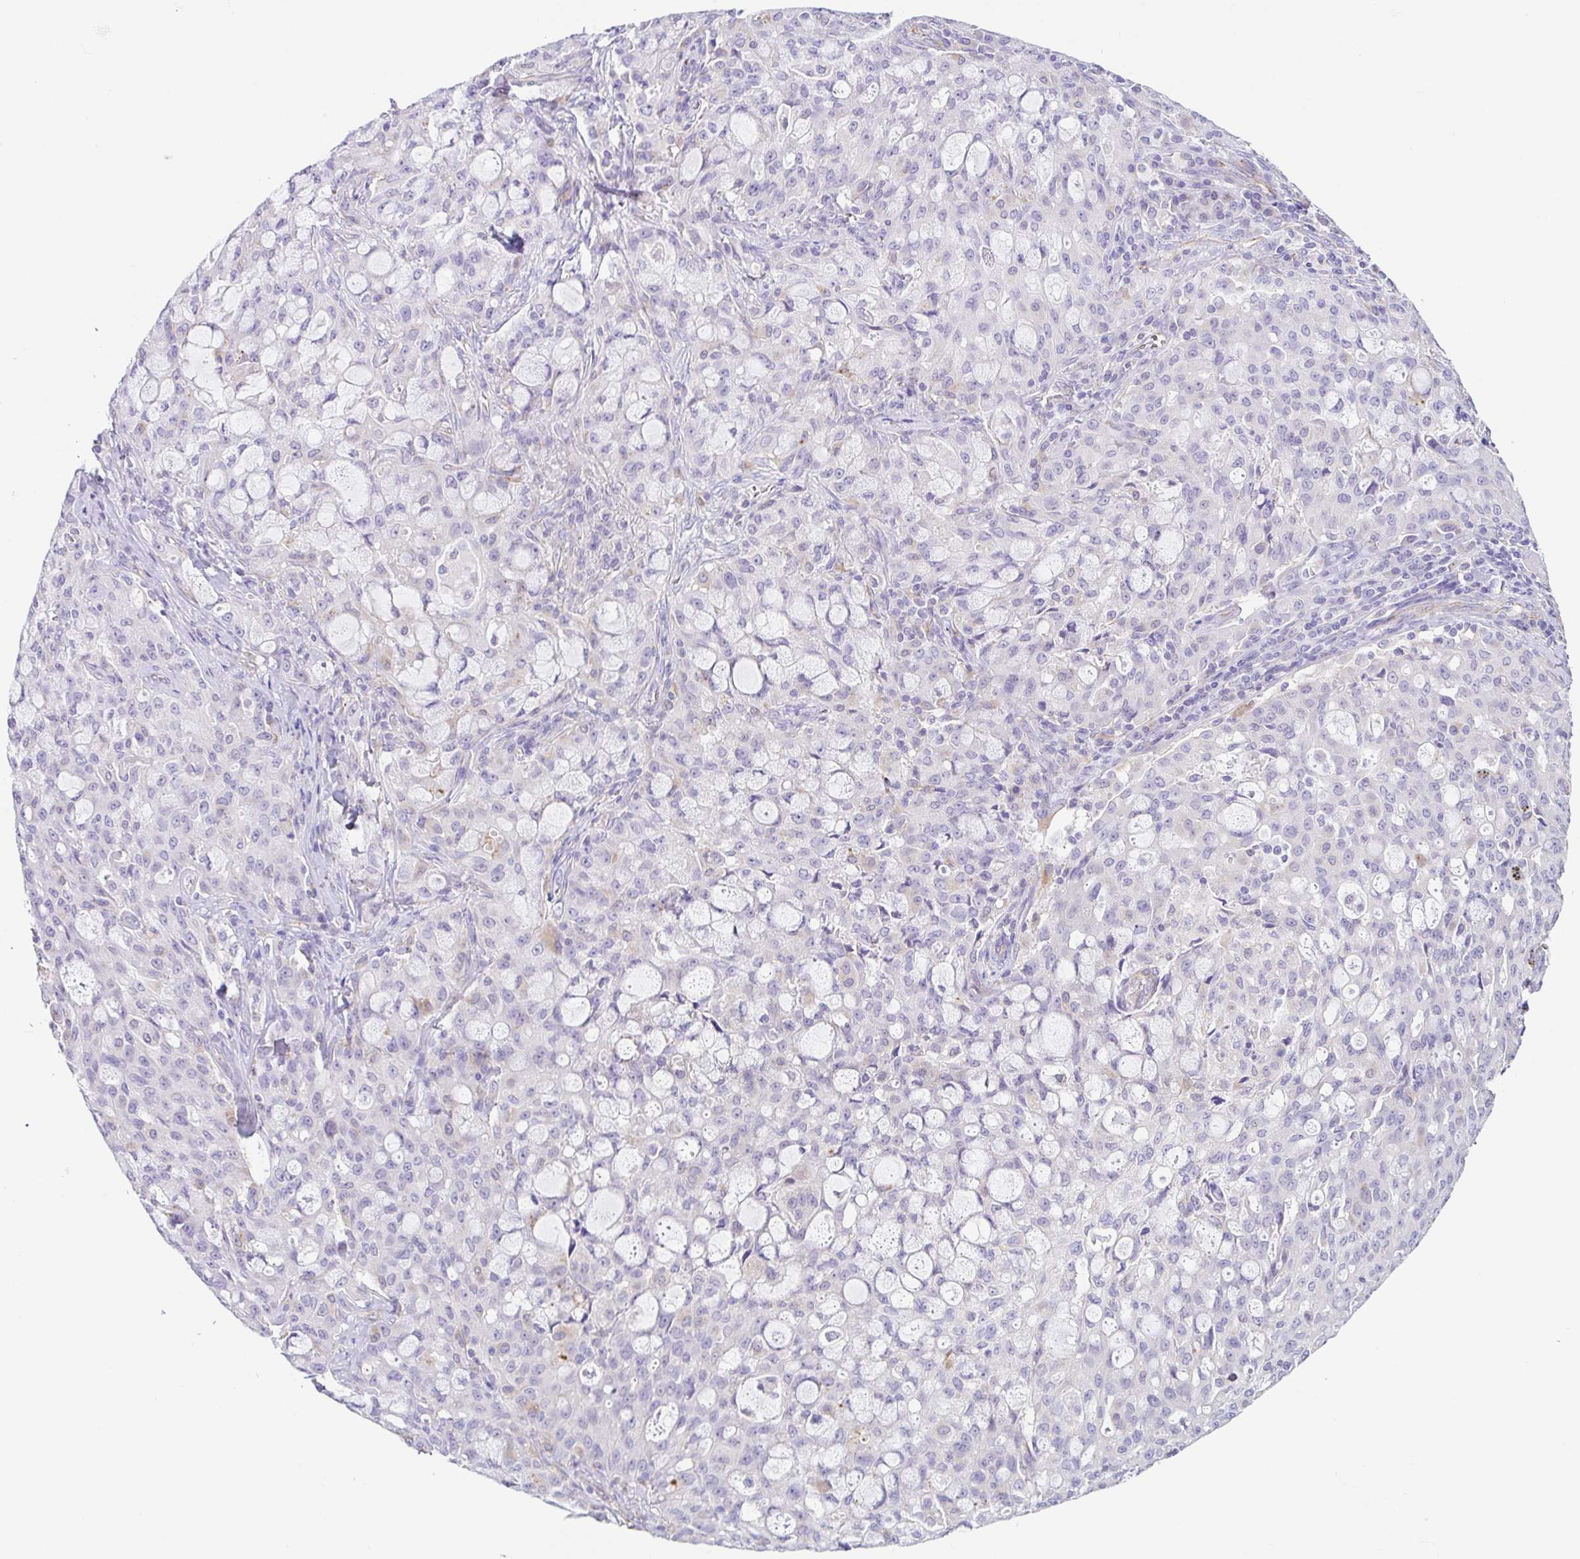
{"staining": {"intensity": "weak", "quantity": "<25%", "location": "cytoplasmic/membranous"}, "tissue": "lung cancer", "cell_type": "Tumor cells", "image_type": "cancer", "snomed": [{"axis": "morphology", "description": "Adenocarcinoma, NOS"}, {"axis": "topography", "description": "Lung"}], "caption": "There is no significant staining in tumor cells of lung cancer (adenocarcinoma). (Immunohistochemistry (ihc), brightfield microscopy, high magnification).", "gene": "DKK4", "patient": {"sex": "female", "age": 44}}